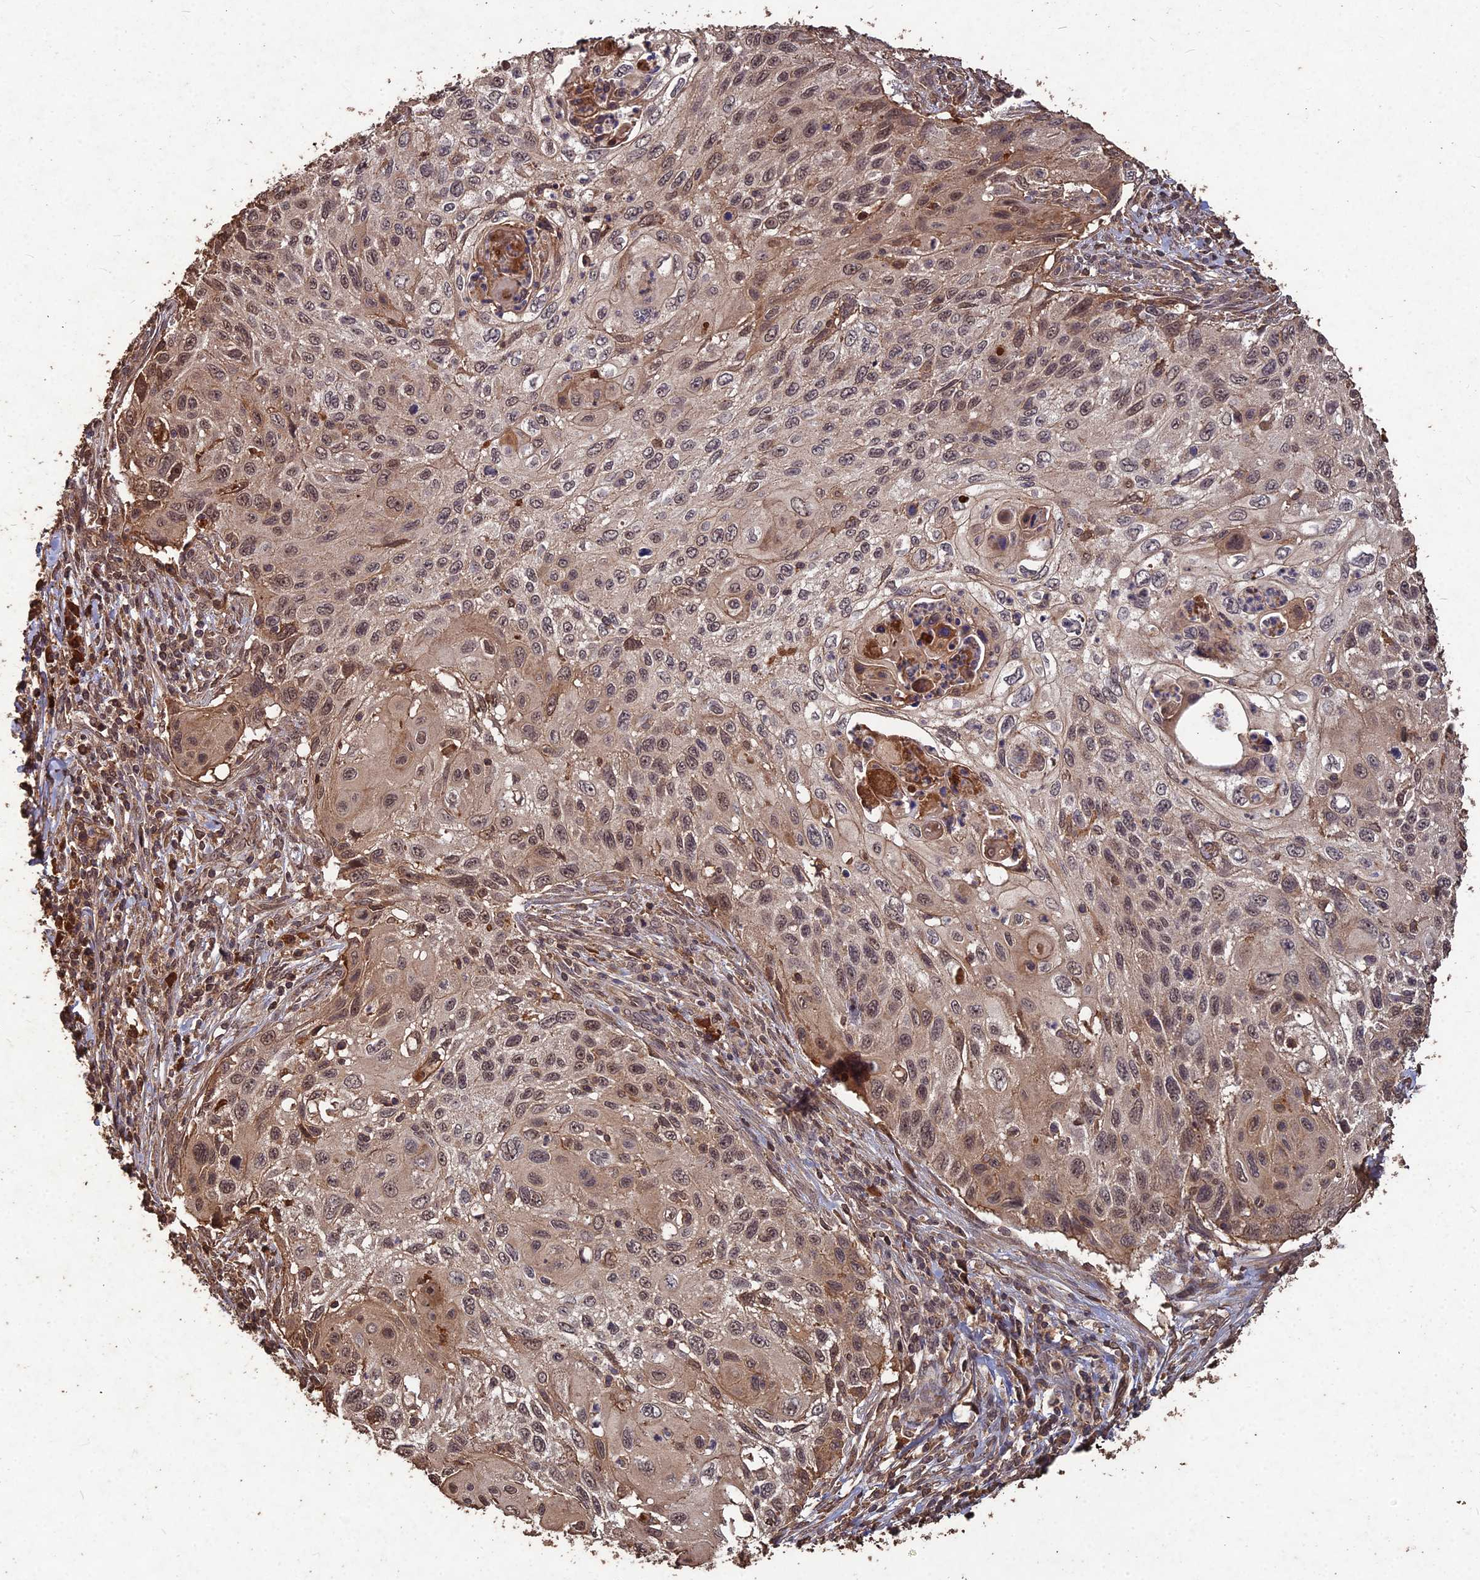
{"staining": {"intensity": "moderate", "quantity": ">75%", "location": "cytoplasmic/membranous,nuclear"}, "tissue": "cervical cancer", "cell_type": "Tumor cells", "image_type": "cancer", "snomed": [{"axis": "morphology", "description": "Squamous cell carcinoma, NOS"}, {"axis": "topography", "description": "Cervix"}], "caption": "This histopathology image exhibits cervical cancer (squamous cell carcinoma) stained with immunohistochemistry (IHC) to label a protein in brown. The cytoplasmic/membranous and nuclear of tumor cells show moderate positivity for the protein. Nuclei are counter-stained blue.", "gene": "SYMPK", "patient": {"sex": "female", "age": 70}}